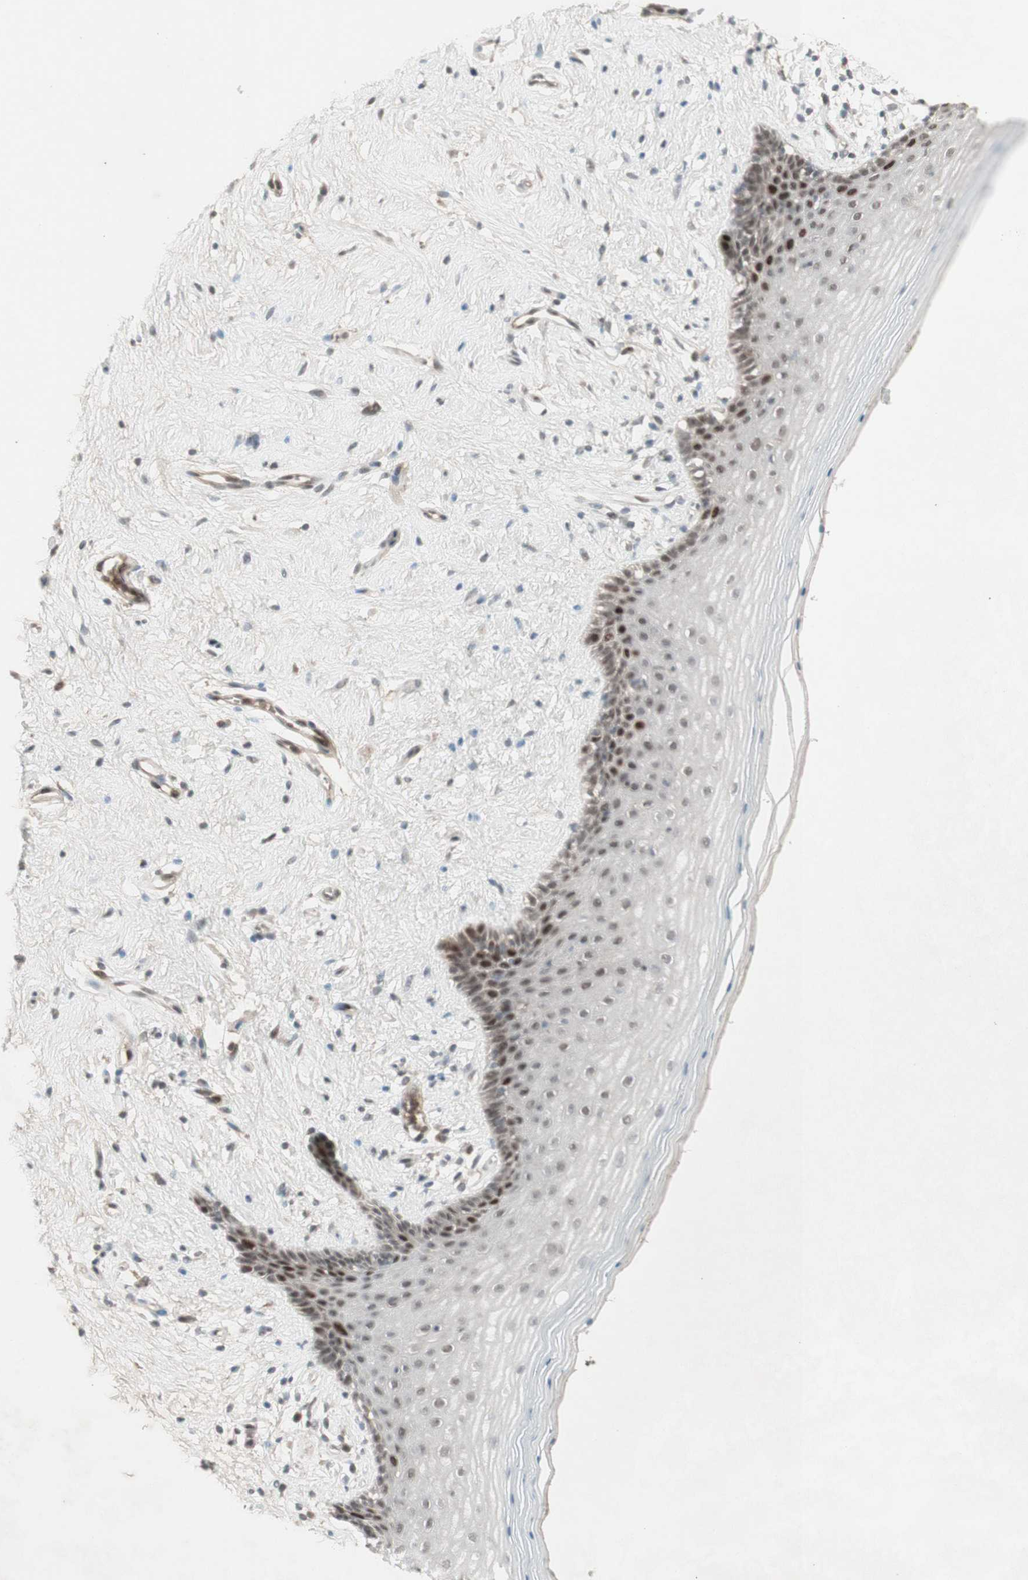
{"staining": {"intensity": "moderate", "quantity": "25%-75%", "location": "cytoplasmic/membranous,nuclear"}, "tissue": "vagina", "cell_type": "Squamous epithelial cells", "image_type": "normal", "snomed": [{"axis": "morphology", "description": "Normal tissue, NOS"}, {"axis": "topography", "description": "Vagina"}], "caption": "Vagina stained with immunohistochemistry (IHC) demonstrates moderate cytoplasmic/membranous,nuclear positivity in about 25%-75% of squamous epithelial cells.", "gene": "MSH6", "patient": {"sex": "female", "age": 44}}